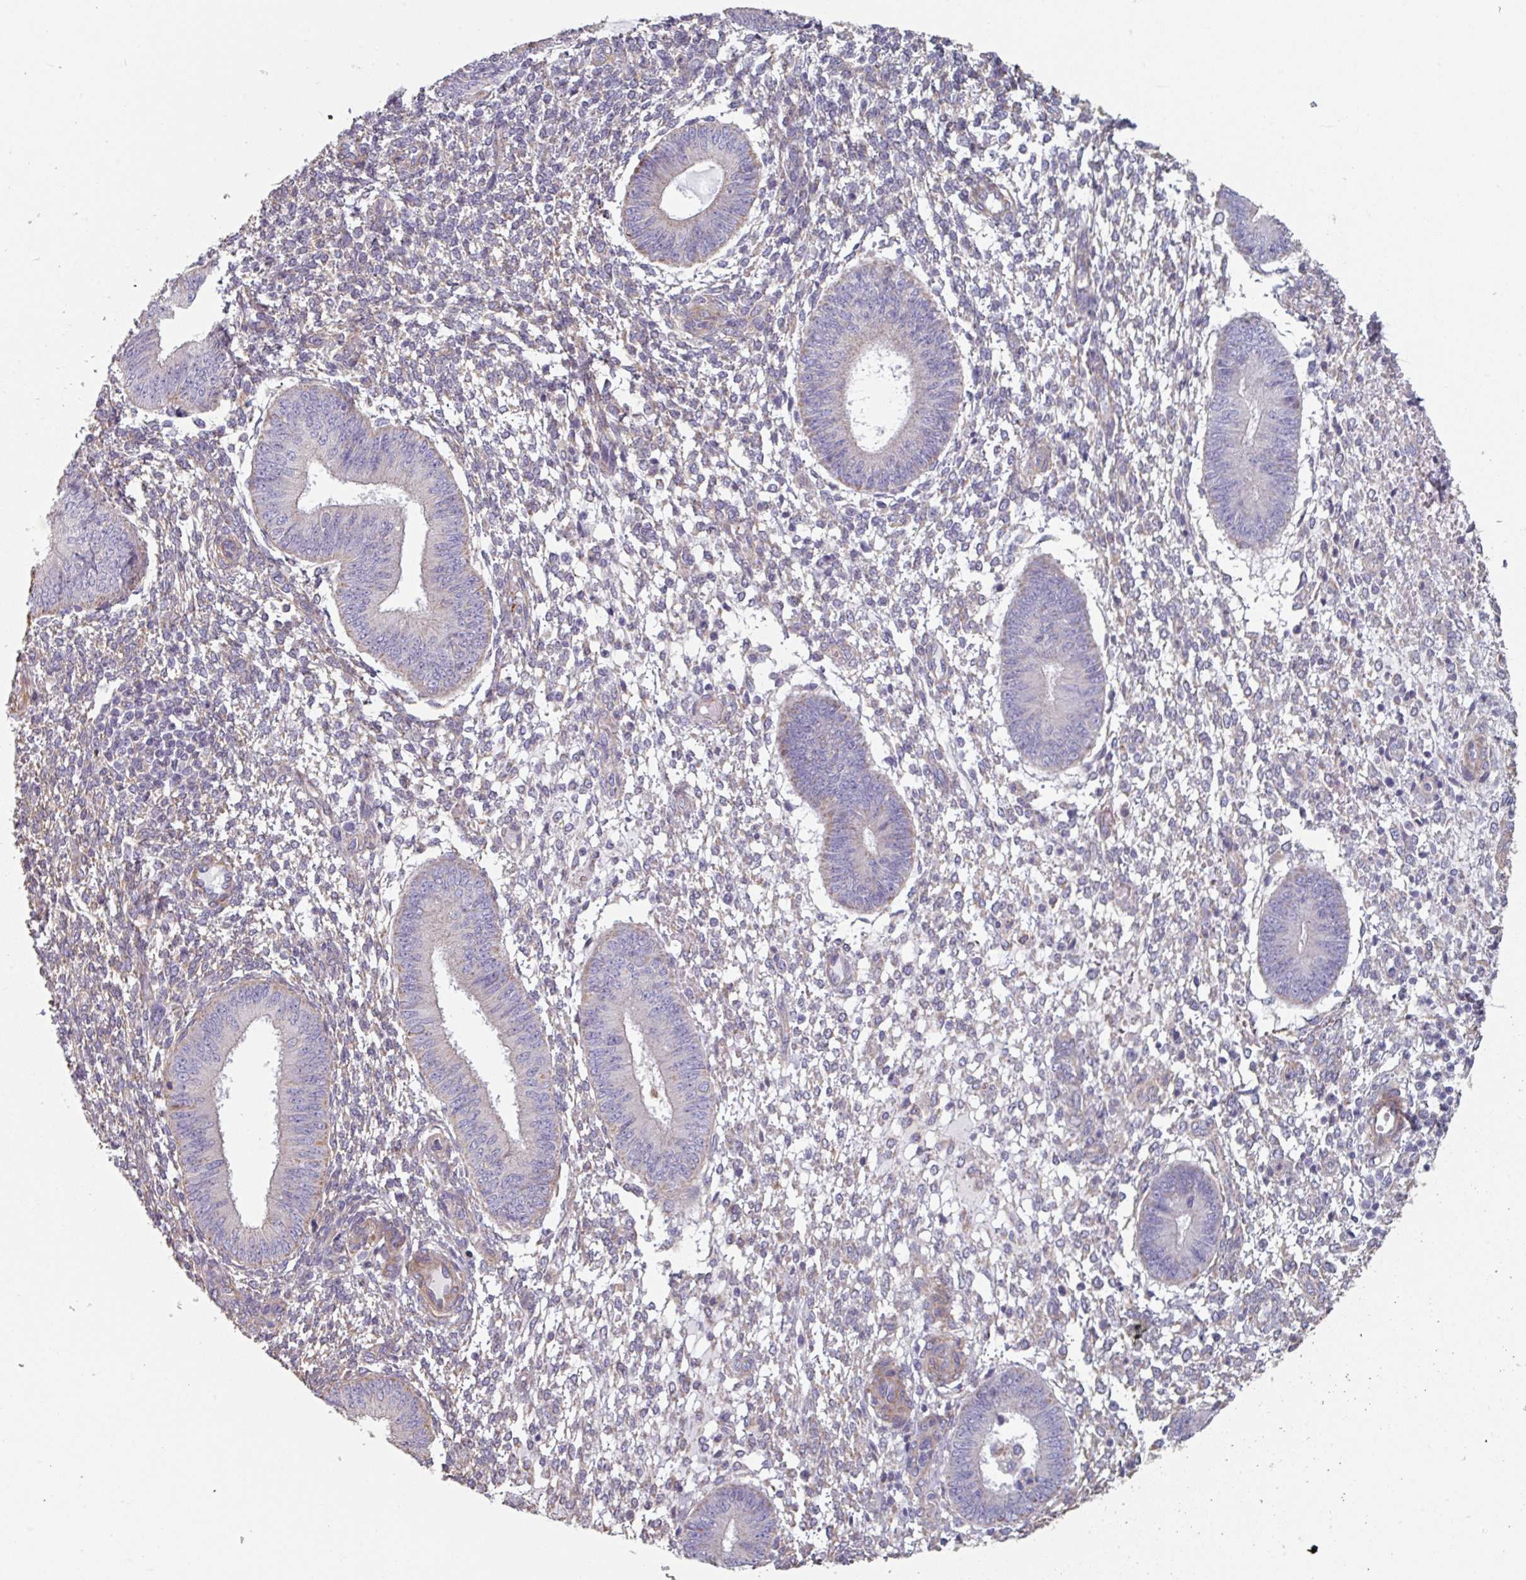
{"staining": {"intensity": "negative", "quantity": "none", "location": "none"}, "tissue": "endometrium", "cell_type": "Cells in endometrial stroma", "image_type": "normal", "snomed": [{"axis": "morphology", "description": "Normal tissue, NOS"}, {"axis": "topography", "description": "Endometrium"}], "caption": "This micrograph is of normal endometrium stained with immunohistochemistry (IHC) to label a protein in brown with the nuclei are counter-stained blue. There is no staining in cells in endometrial stroma. (Brightfield microscopy of DAB IHC at high magnification).", "gene": "GSTA1", "patient": {"sex": "female", "age": 49}}